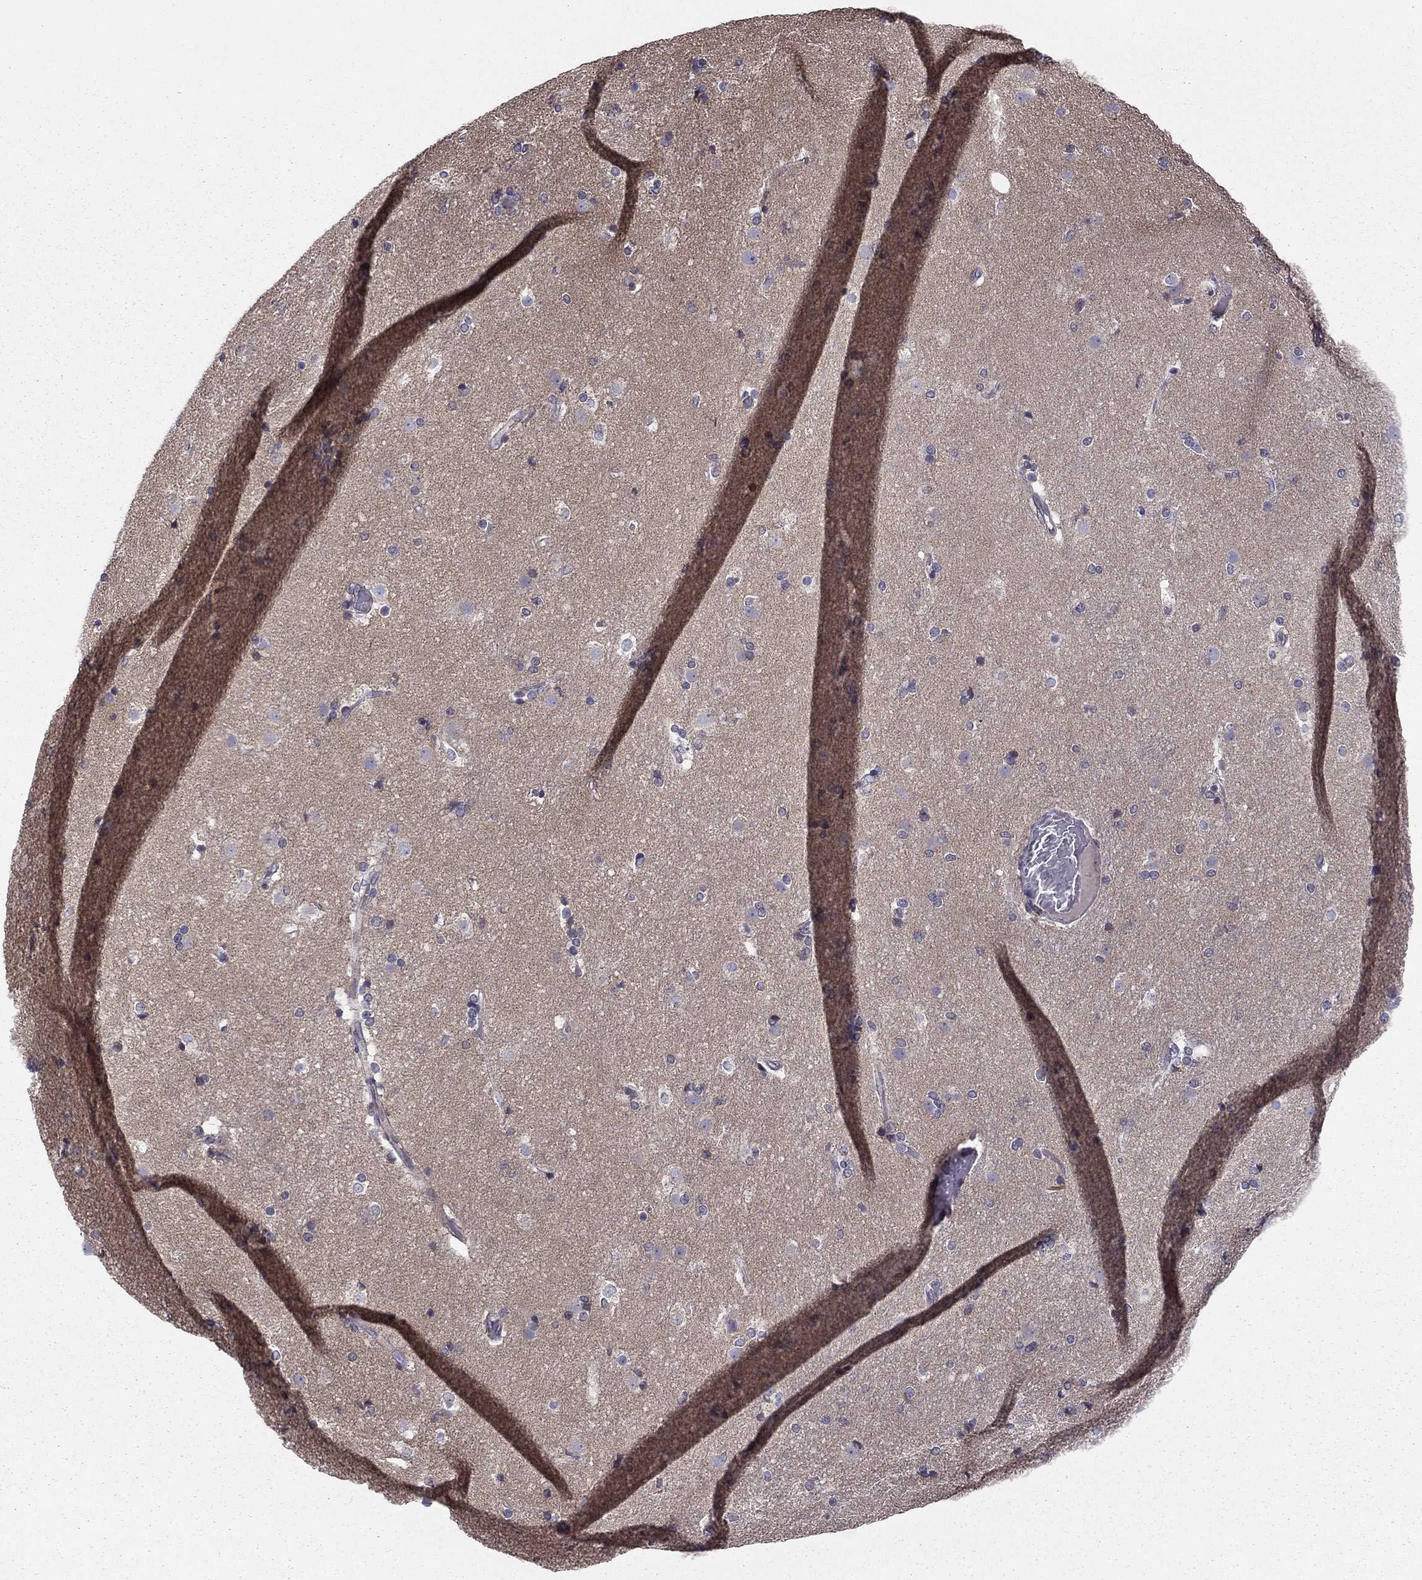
{"staining": {"intensity": "negative", "quantity": "none", "location": "none"}, "tissue": "caudate", "cell_type": "Glial cells", "image_type": "normal", "snomed": [{"axis": "morphology", "description": "Normal tissue, NOS"}, {"axis": "topography", "description": "Lateral ventricle wall"}], "caption": "An immunohistochemistry photomicrograph of benign caudate is shown. There is no staining in glial cells of caudate.", "gene": "ALG6", "patient": {"sex": "female", "age": 71}}